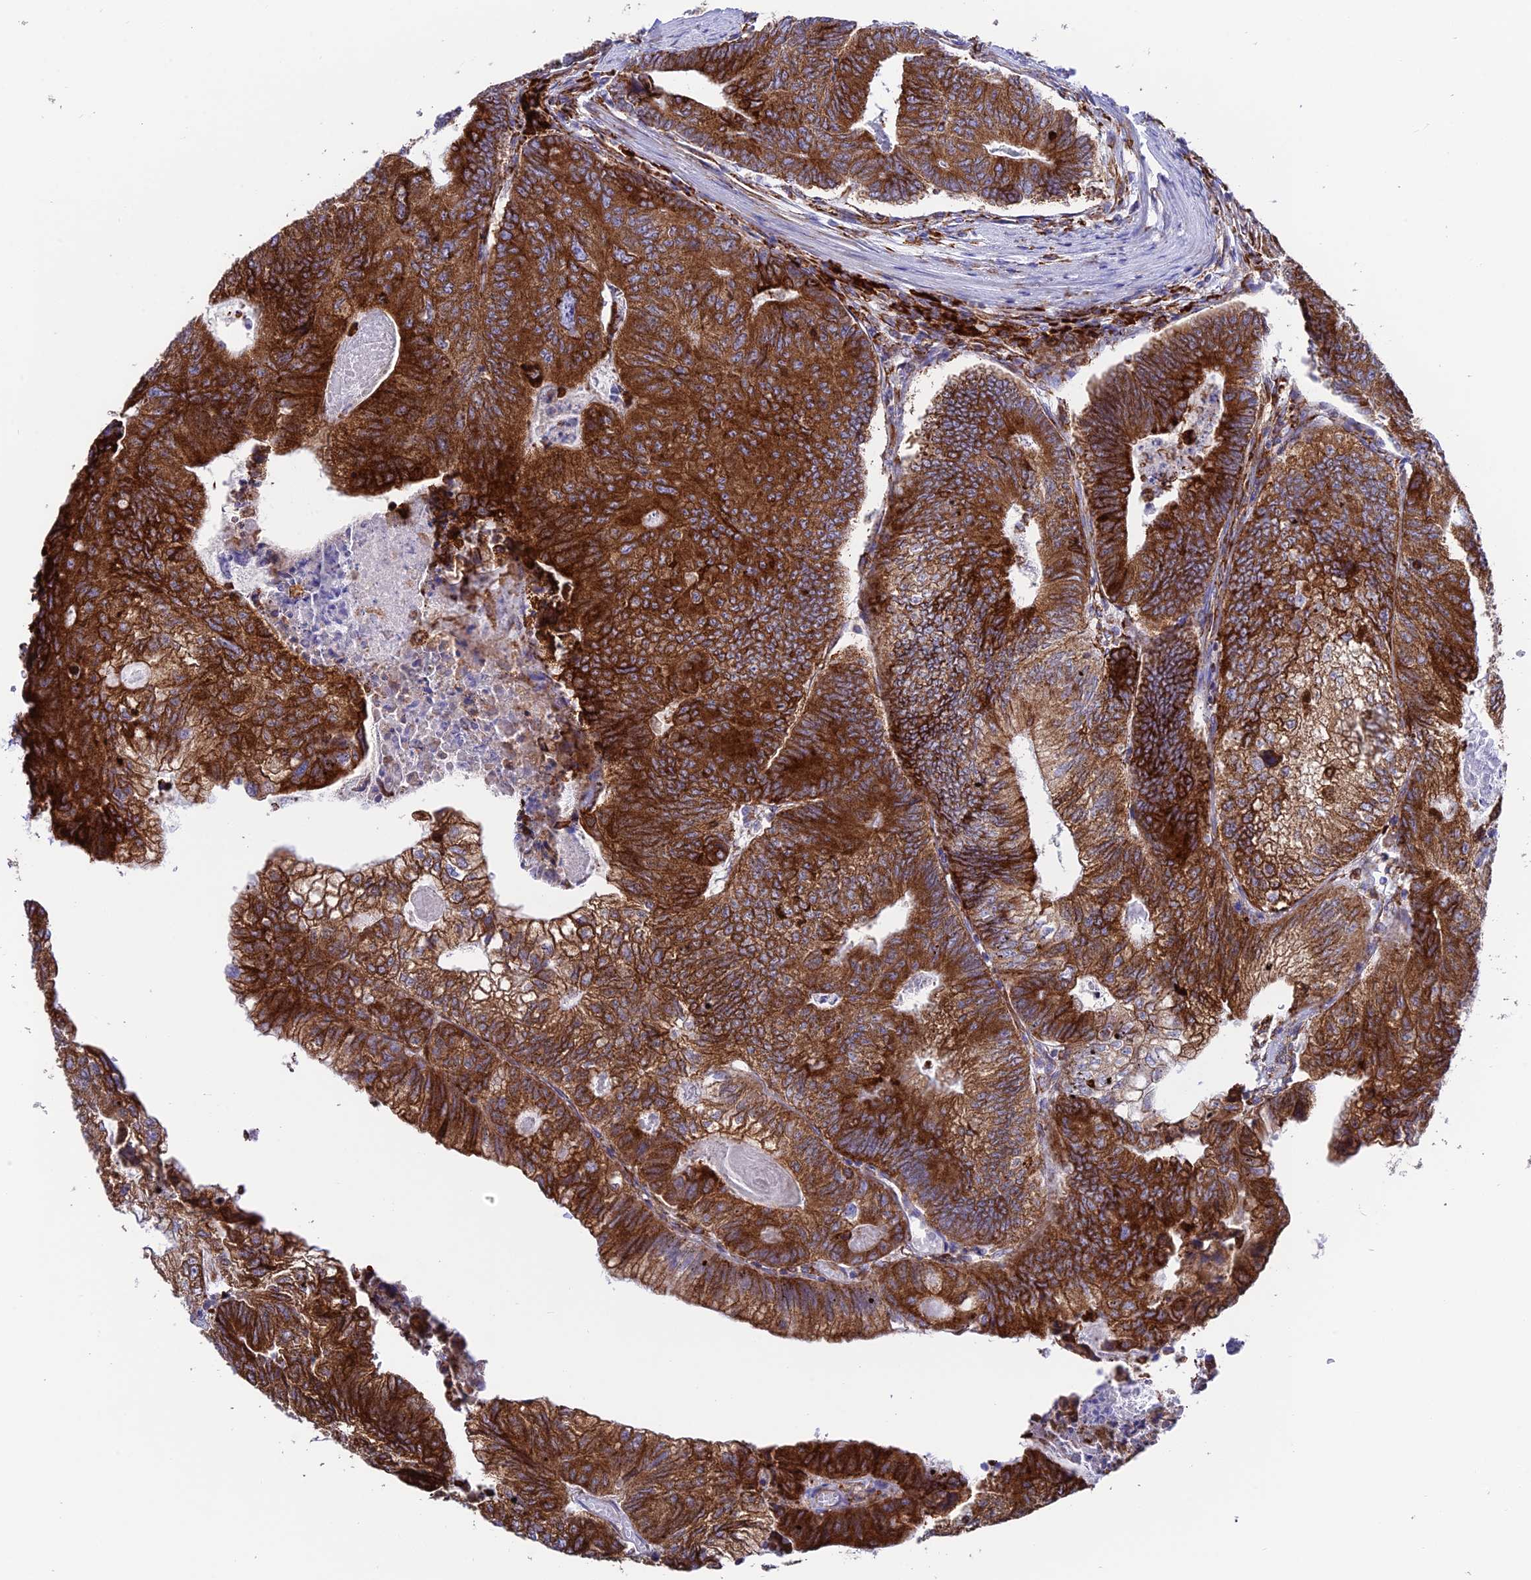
{"staining": {"intensity": "strong", "quantity": ">75%", "location": "cytoplasmic/membranous"}, "tissue": "colorectal cancer", "cell_type": "Tumor cells", "image_type": "cancer", "snomed": [{"axis": "morphology", "description": "Adenocarcinoma, NOS"}, {"axis": "topography", "description": "Colon"}], "caption": "This histopathology image shows IHC staining of adenocarcinoma (colorectal), with high strong cytoplasmic/membranous expression in about >75% of tumor cells.", "gene": "TUBGCP6", "patient": {"sex": "female", "age": 67}}